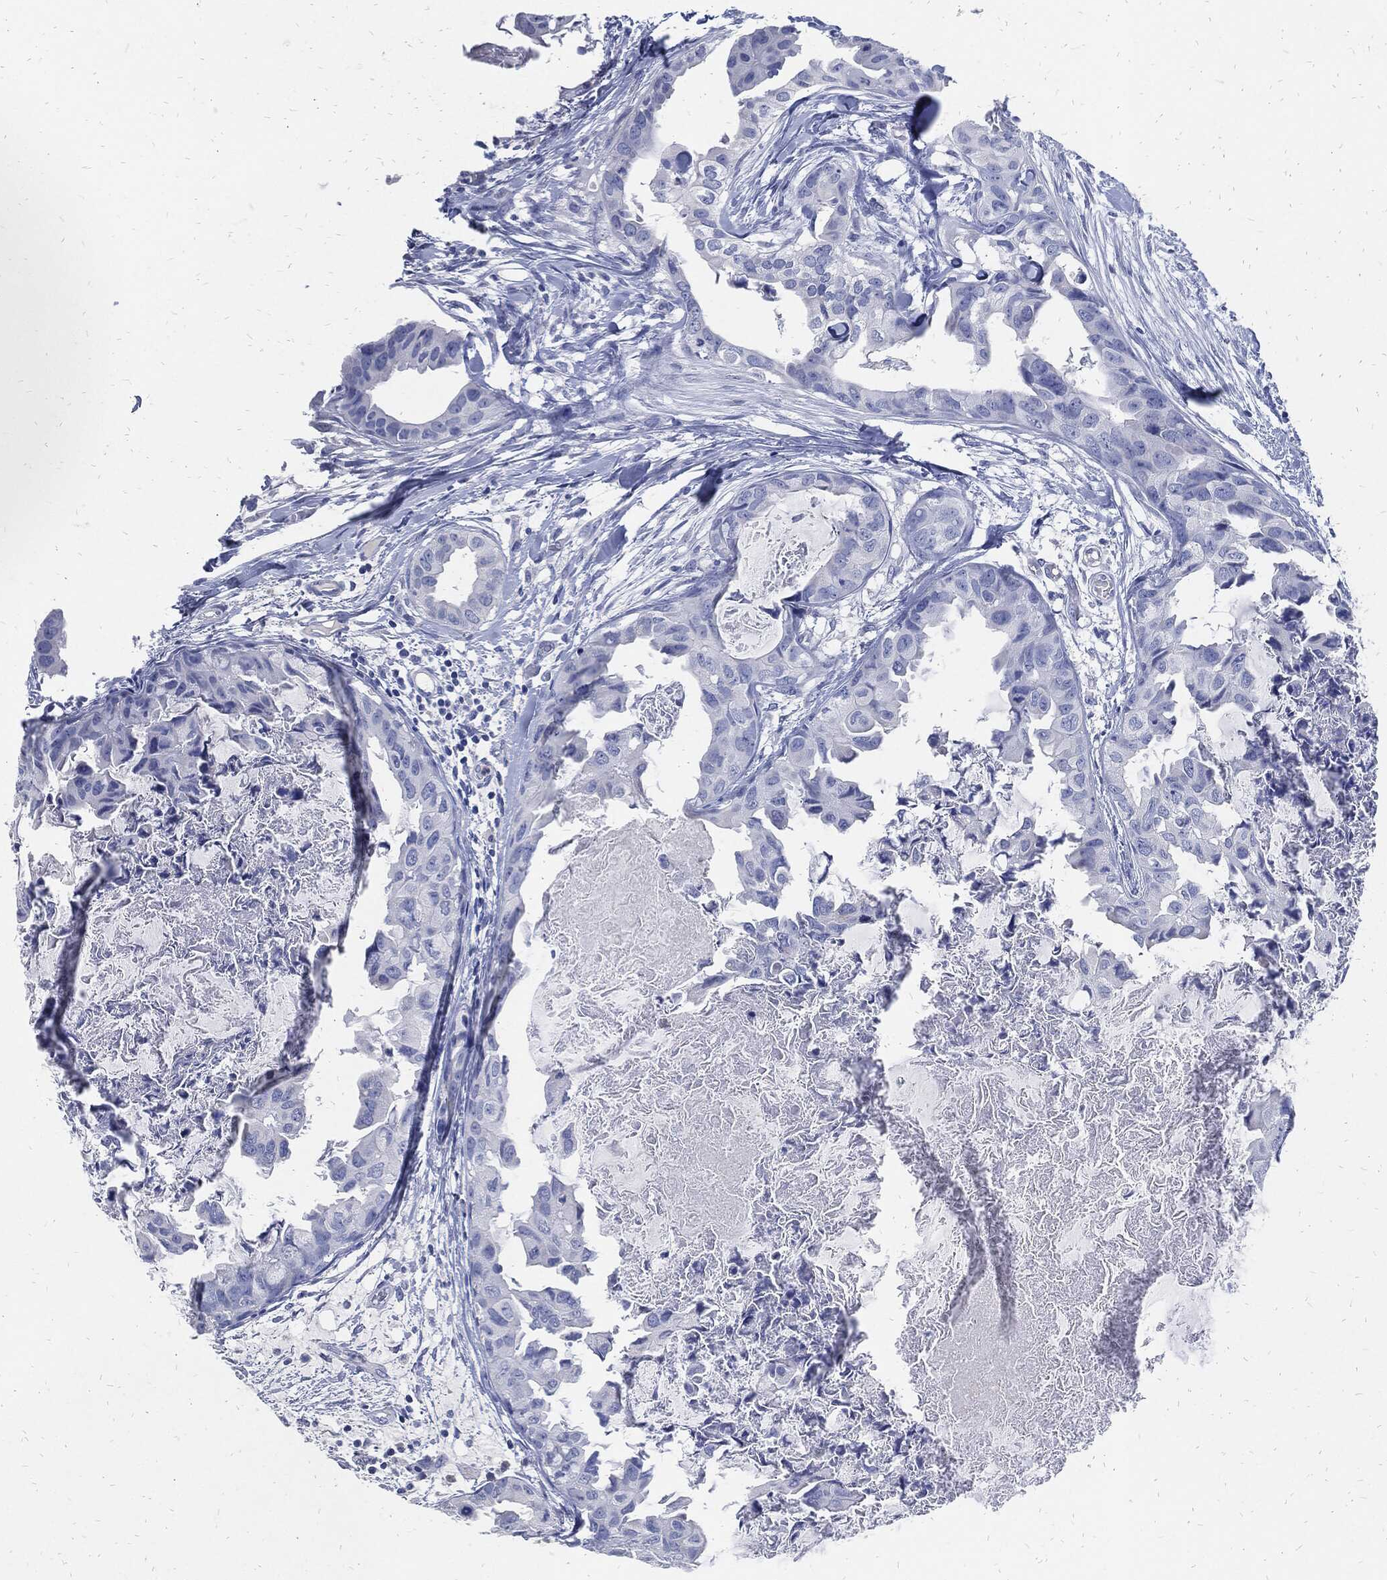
{"staining": {"intensity": "negative", "quantity": "none", "location": "none"}, "tissue": "breast cancer", "cell_type": "Tumor cells", "image_type": "cancer", "snomed": [{"axis": "morphology", "description": "Normal tissue, NOS"}, {"axis": "morphology", "description": "Duct carcinoma"}, {"axis": "topography", "description": "Breast"}], "caption": "An immunohistochemistry micrograph of breast cancer is shown. There is no staining in tumor cells of breast cancer.", "gene": "FABP4", "patient": {"sex": "female", "age": 40}}